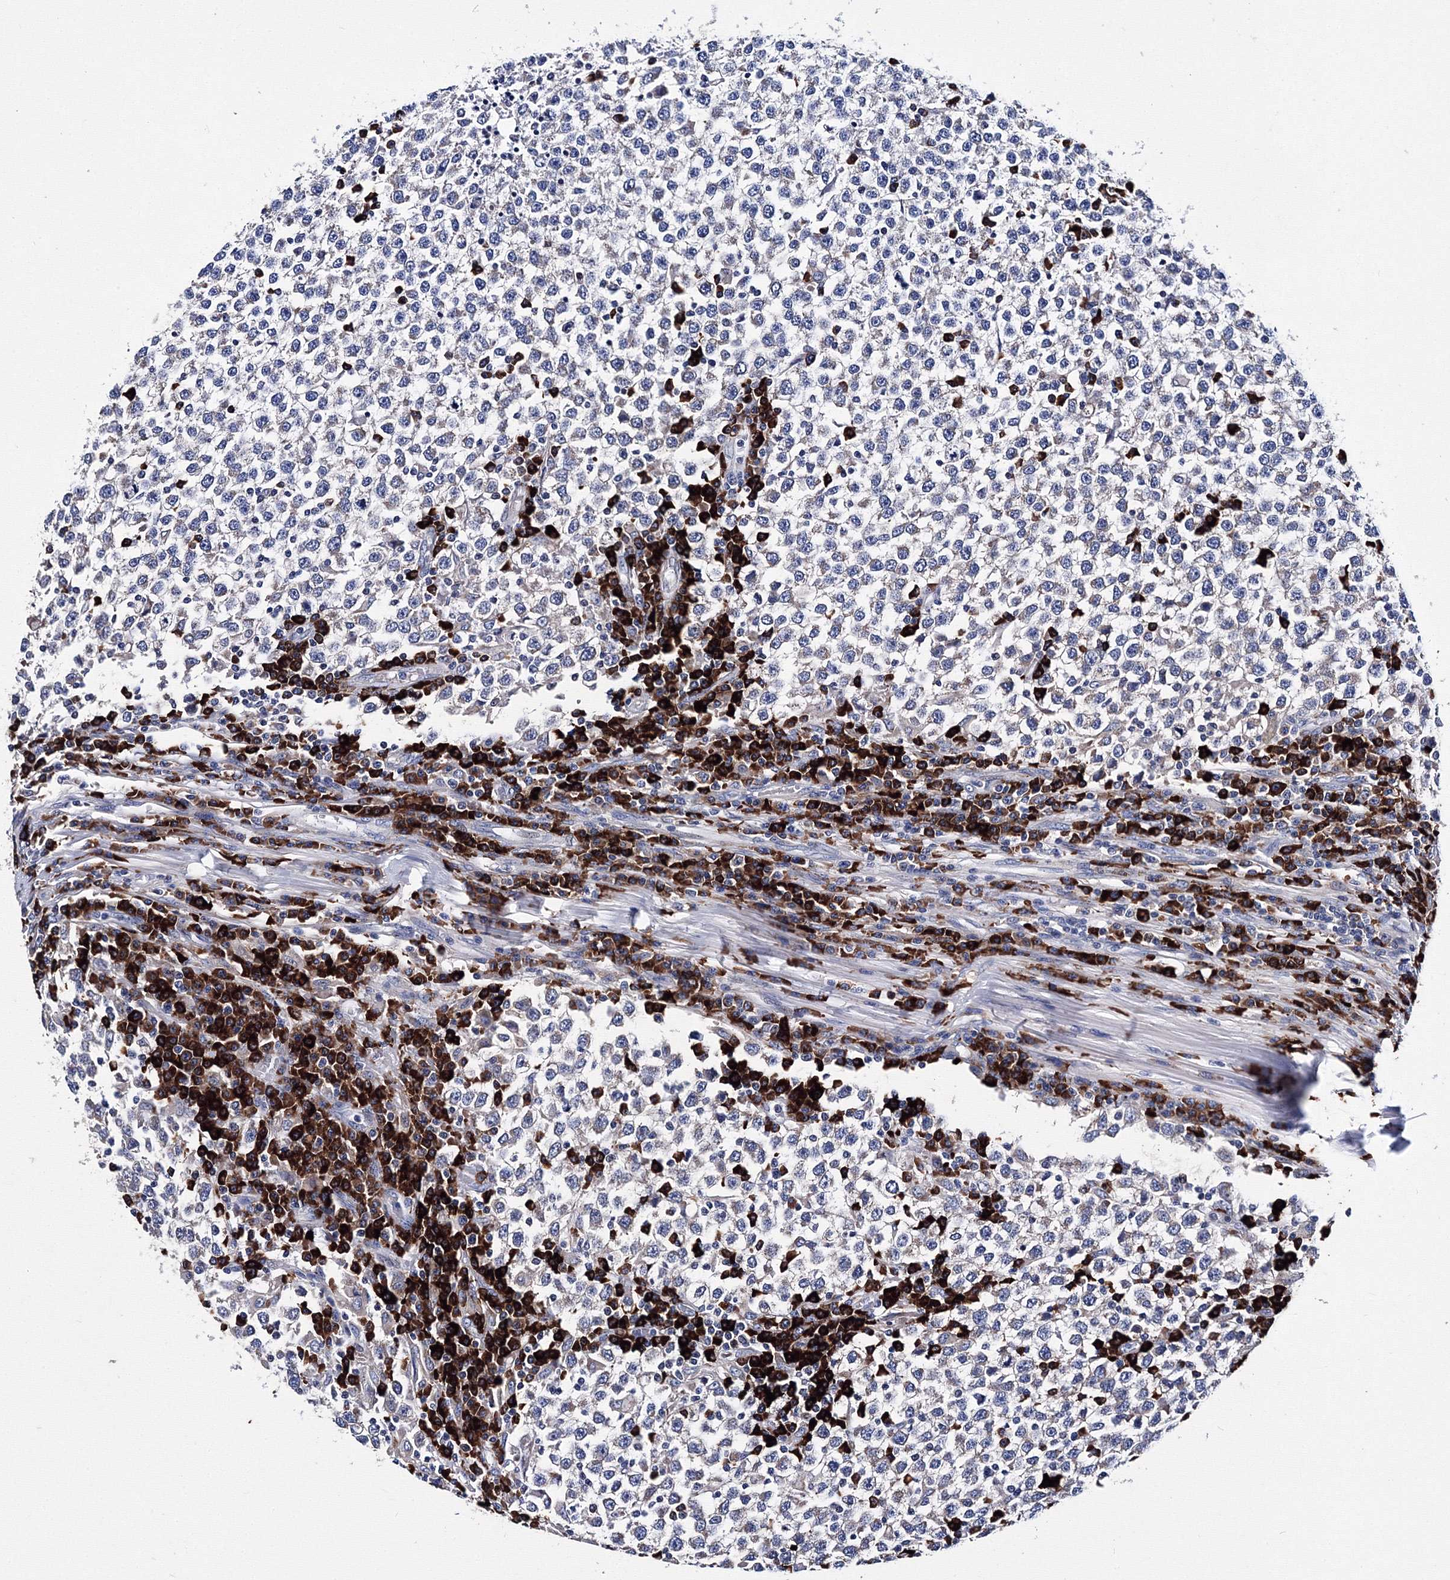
{"staining": {"intensity": "negative", "quantity": "none", "location": "none"}, "tissue": "testis cancer", "cell_type": "Tumor cells", "image_type": "cancer", "snomed": [{"axis": "morphology", "description": "Seminoma, NOS"}, {"axis": "topography", "description": "Testis"}], "caption": "Immunohistochemical staining of testis cancer (seminoma) reveals no significant staining in tumor cells.", "gene": "TRPM2", "patient": {"sex": "male", "age": 65}}